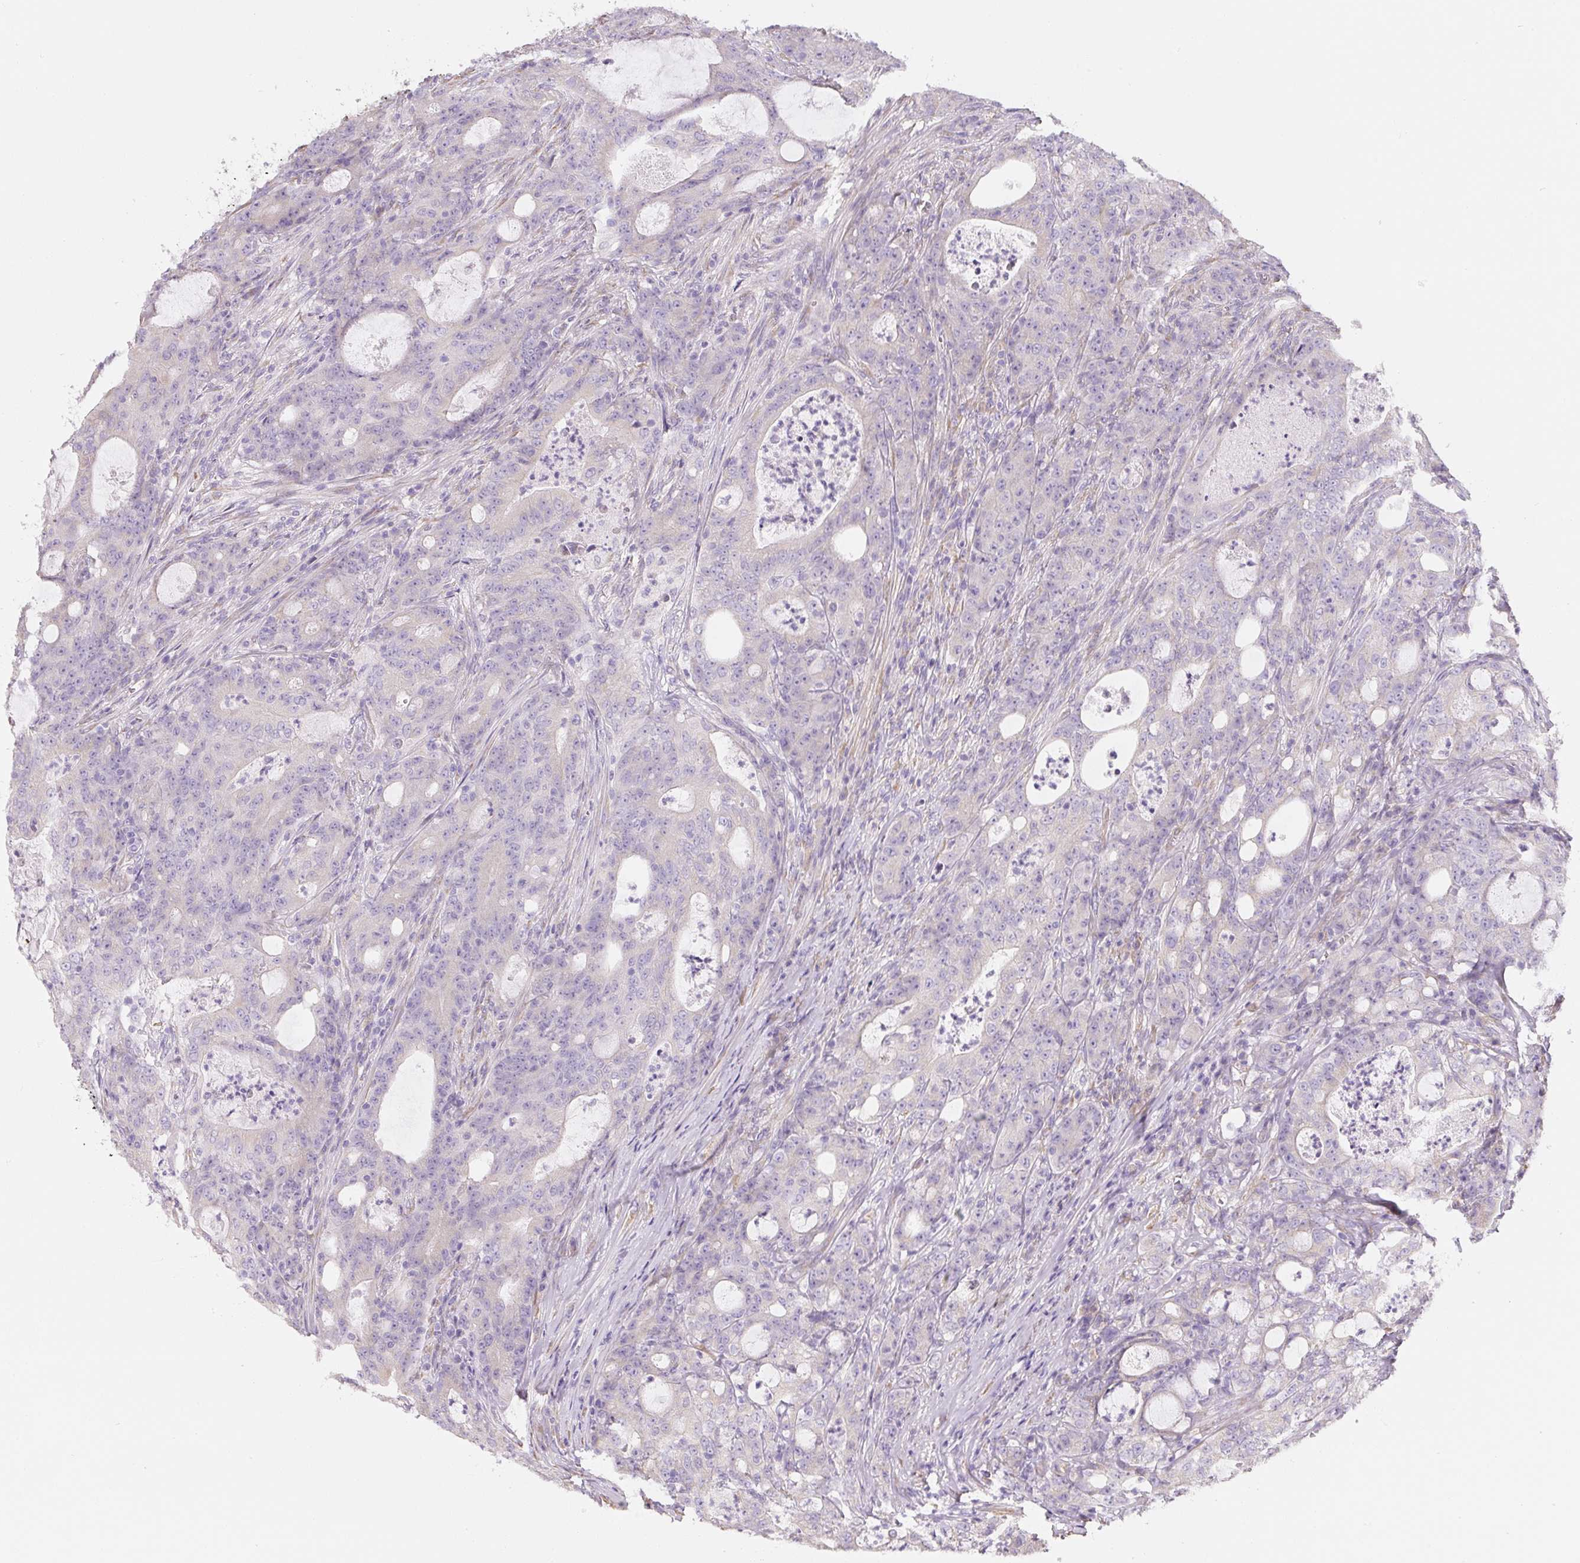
{"staining": {"intensity": "negative", "quantity": "none", "location": "none"}, "tissue": "colorectal cancer", "cell_type": "Tumor cells", "image_type": "cancer", "snomed": [{"axis": "morphology", "description": "Adenocarcinoma, NOS"}, {"axis": "topography", "description": "Colon"}], "caption": "This is an immunohistochemistry micrograph of colorectal cancer (adenocarcinoma). There is no expression in tumor cells.", "gene": "PWWP3B", "patient": {"sex": "male", "age": 83}}